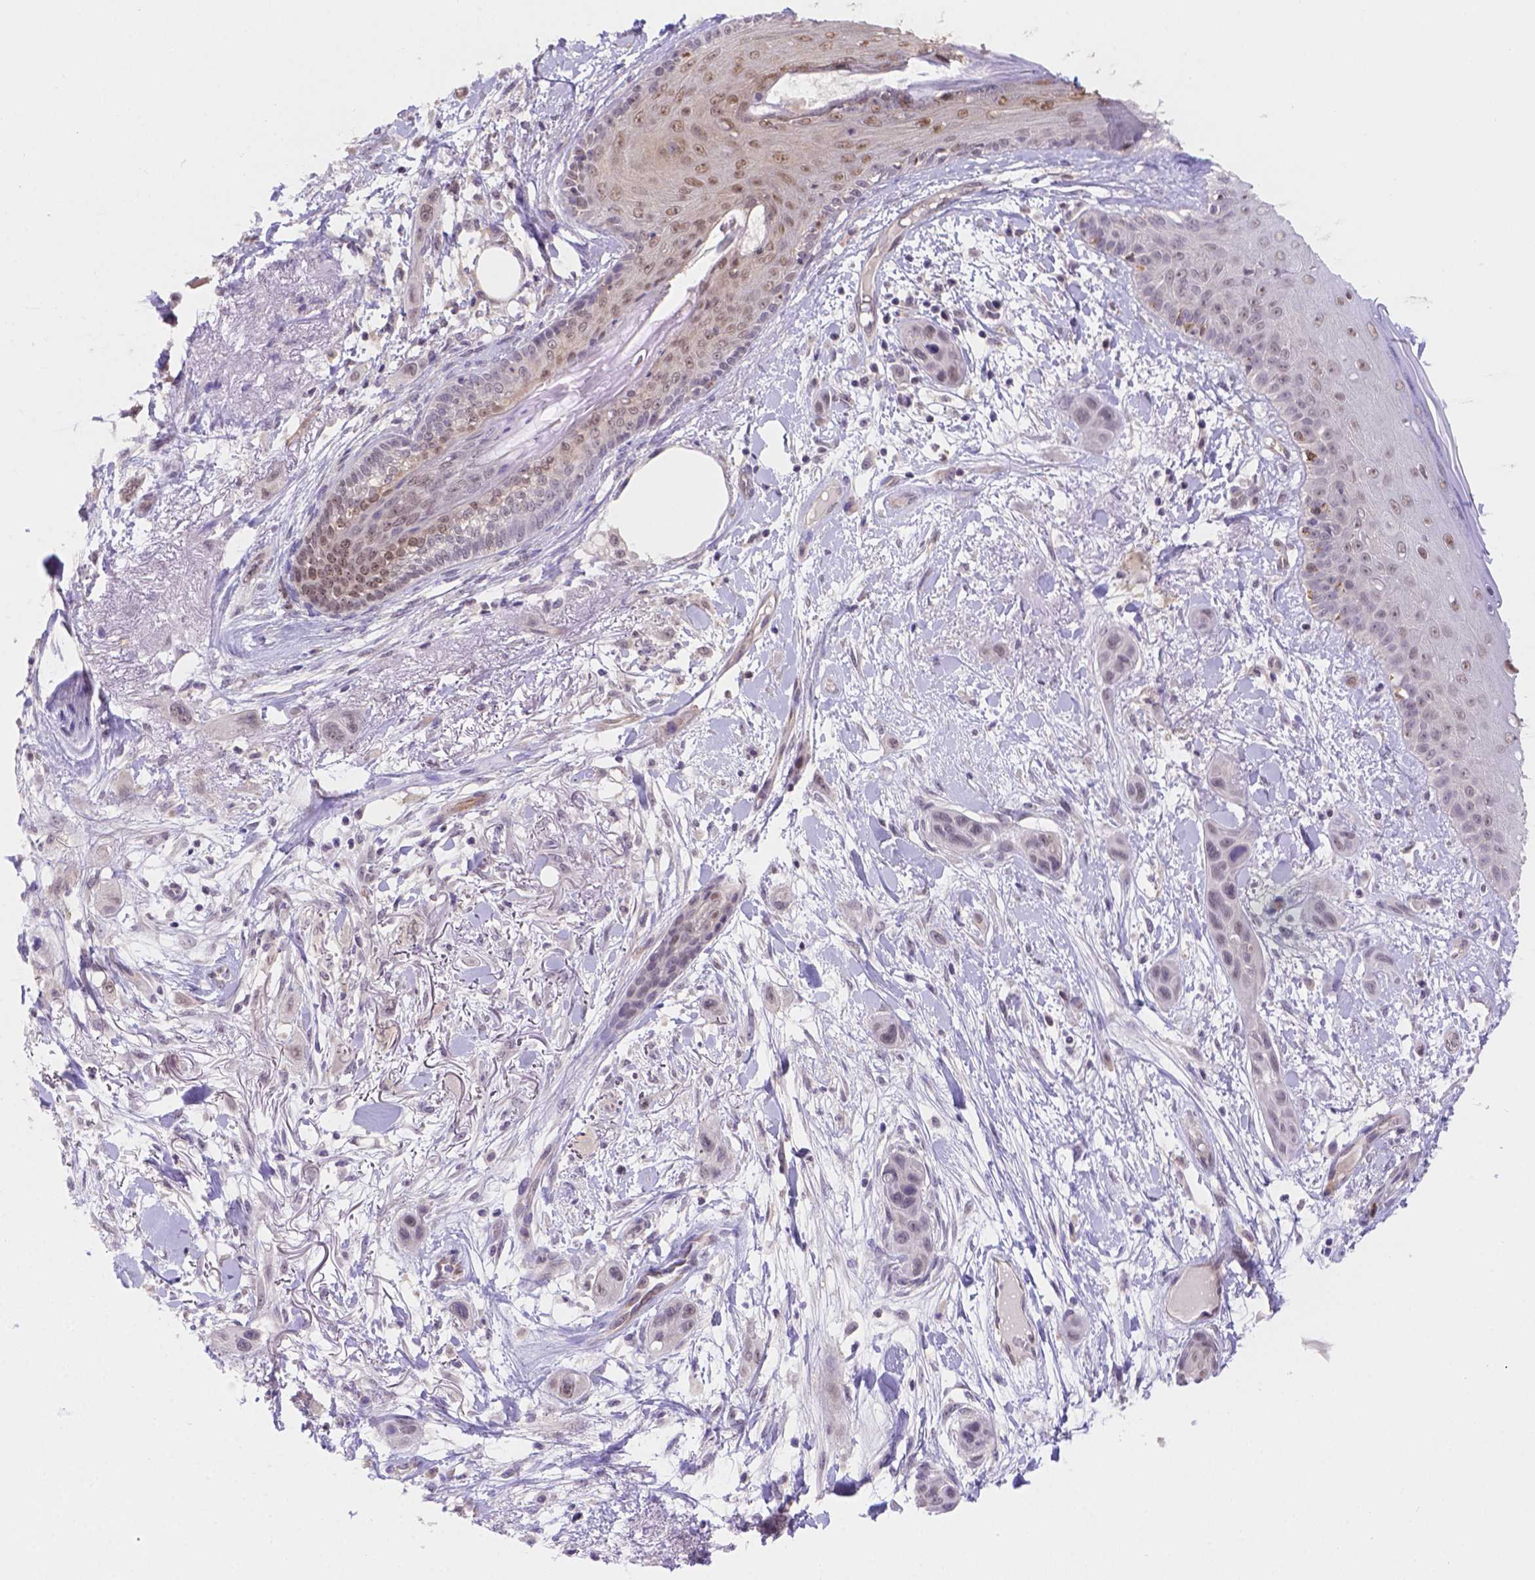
{"staining": {"intensity": "weak", "quantity": ">75%", "location": "nuclear"}, "tissue": "skin cancer", "cell_type": "Tumor cells", "image_type": "cancer", "snomed": [{"axis": "morphology", "description": "Squamous cell carcinoma, NOS"}, {"axis": "topography", "description": "Skin"}], "caption": "Protein analysis of skin cancer (squamous cell carcinoma) tissue demonstrates weak nuclear positivity in approximately >75% of tumor cells.", "gene": "NXPE2", "patient": {"sex": "male", "age": 79}}